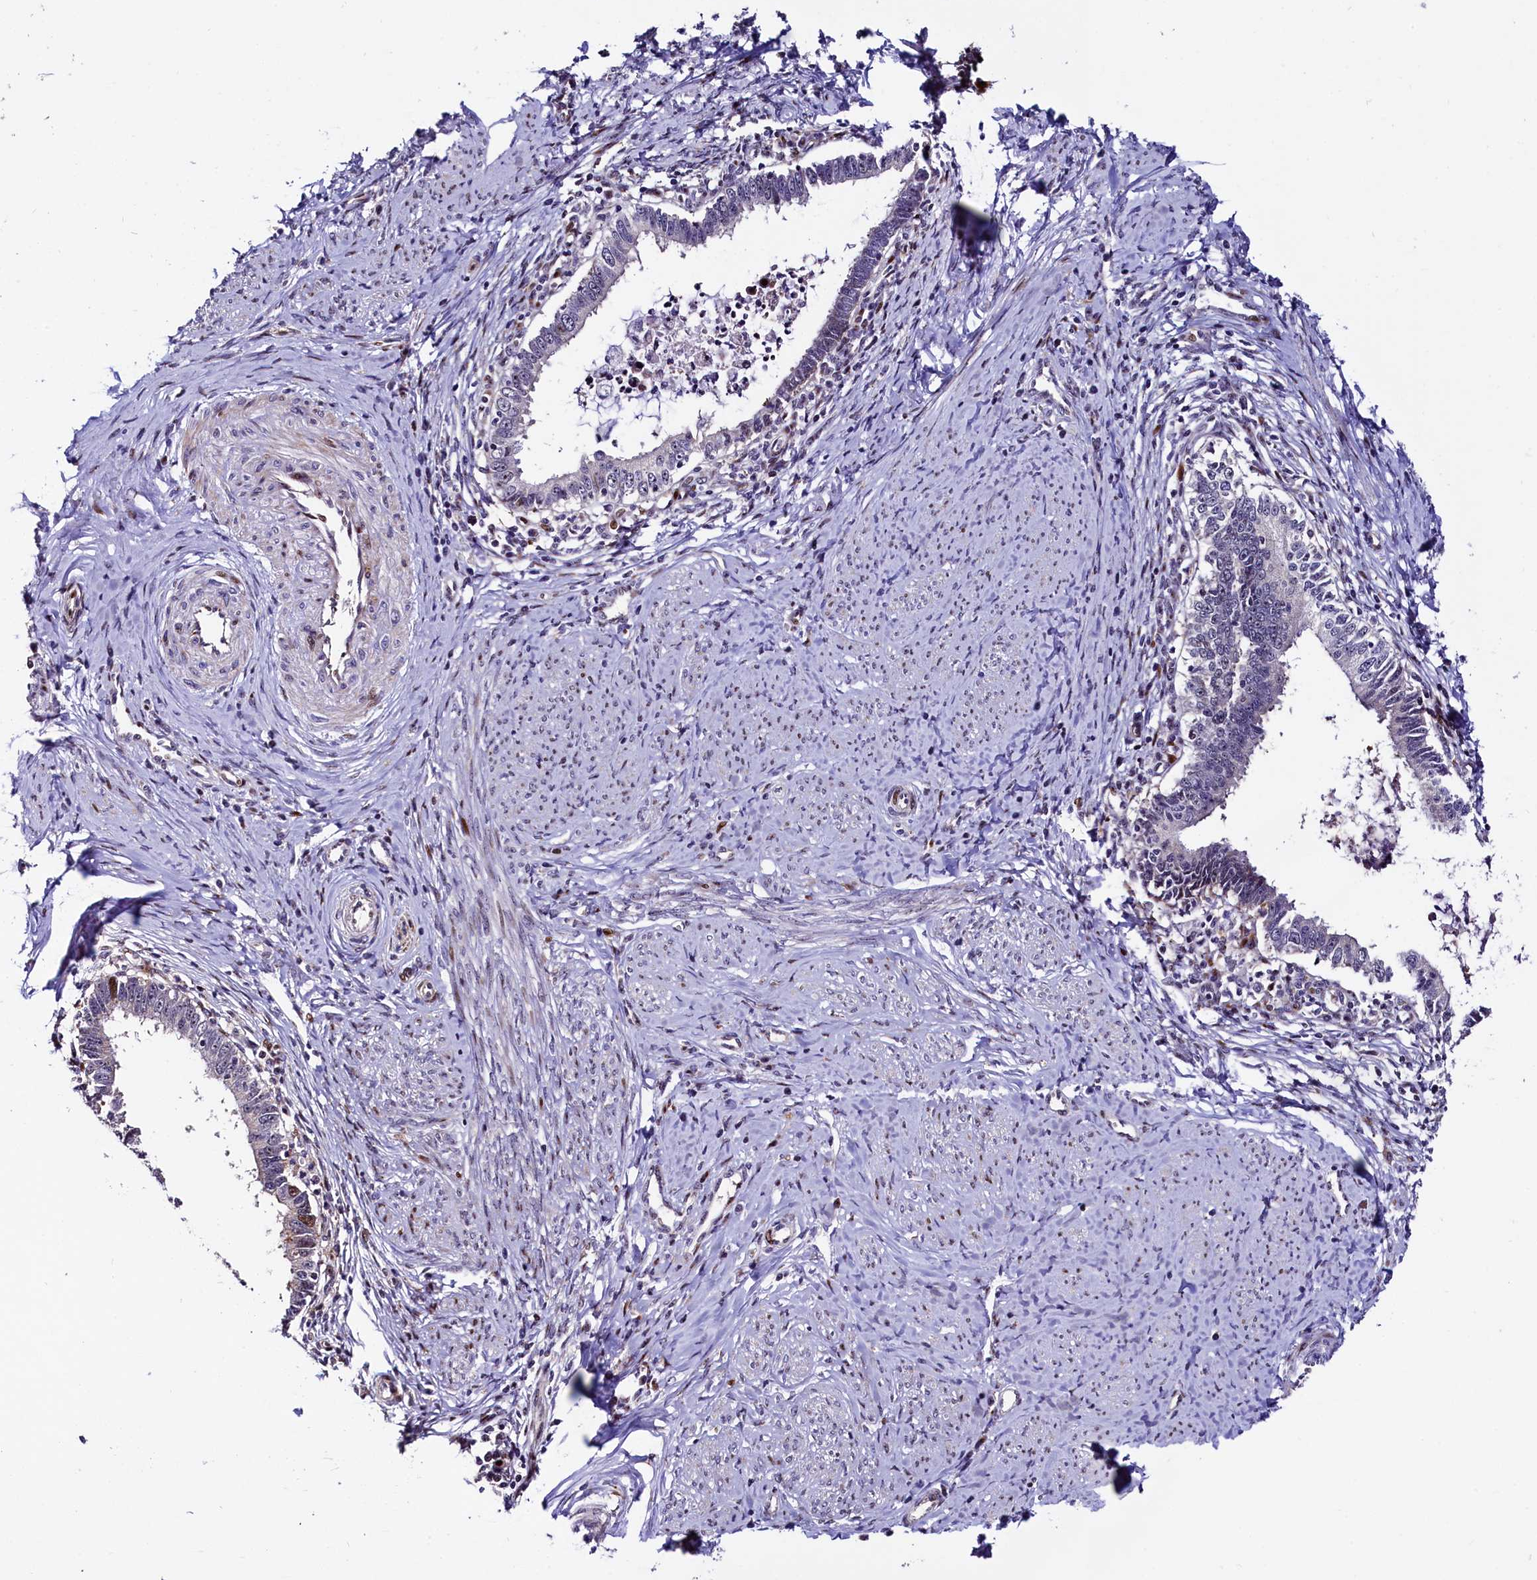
{"staining": {"intensity": "moderate", "quantity": "<25%", "location": "nuclear"}, "tissue": "cervical cancer", "cell_type": "Tumor cells", "image_type": "cancer", "snomed": [{"axis": "morphology", "description": "Adenocarcinoma, NOS"}, {"axis": "topography", "description": "Cervix"}], "caption": "Cervical cancer stained with a protein marker shows moderate staining in tumor cells.", "gene": "TRMT112", "patient": {"sex": "female", "age": 36}}